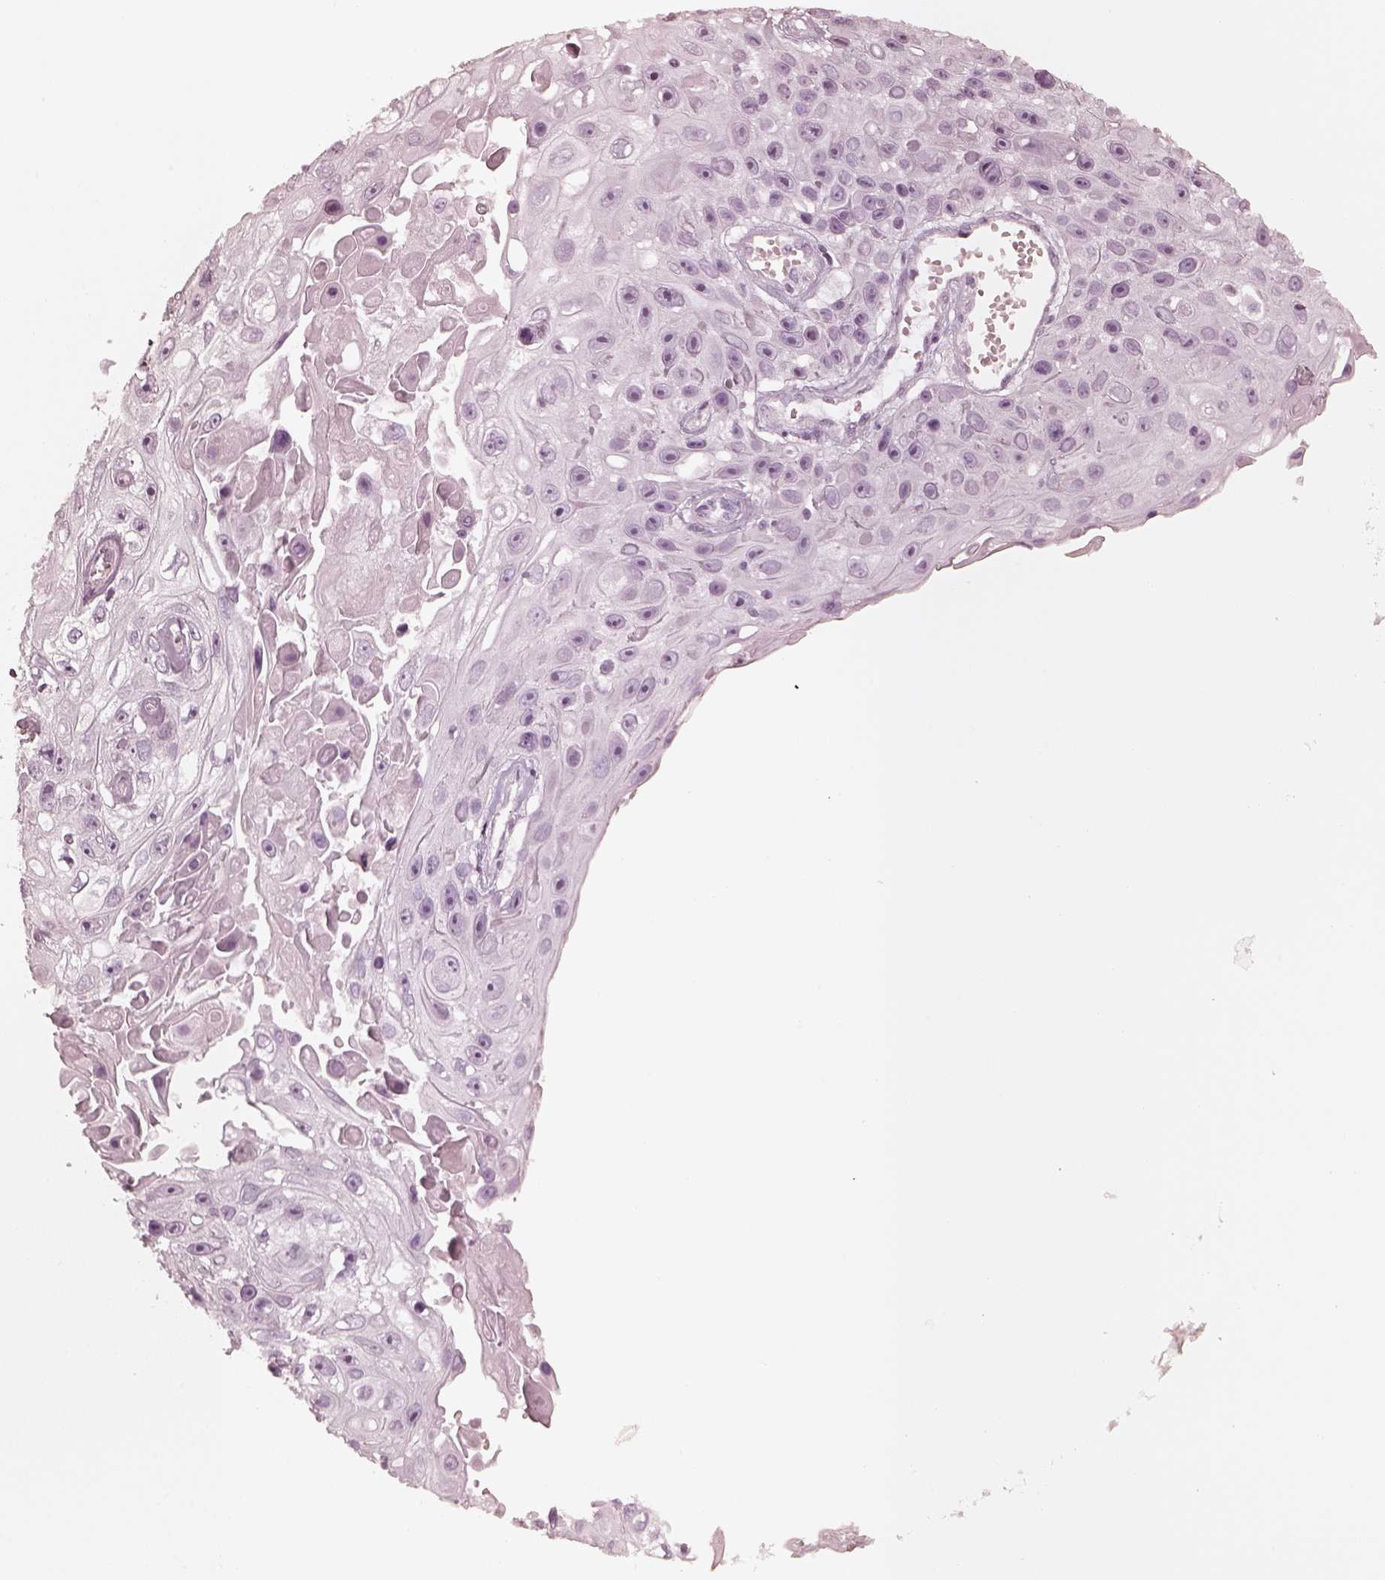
{"staining": {"intensity": "negative", "quantity": "none", "location": "none"}, "tissue": "skin cancer", "cell_type": "Tumor cells", "image_type": "cancer", "snomed": [{"axis": "morphology", "description": "Squamous cell carcinoma, NOS"}, {"axis": "topography", "description": "Skin"}], "caption": "An immunohistochemistry histopathology image of skin cancer (squamous cell carcinoma) is shown. There is no staining in tumor cells of skin cancer (squamous cell carcinoma). (DAB (3,3'-diaminobenzidine) immunohistochemistry, high magnification).", "gene": "KRT72", "patient": {"sex": "male", "age": 82}}